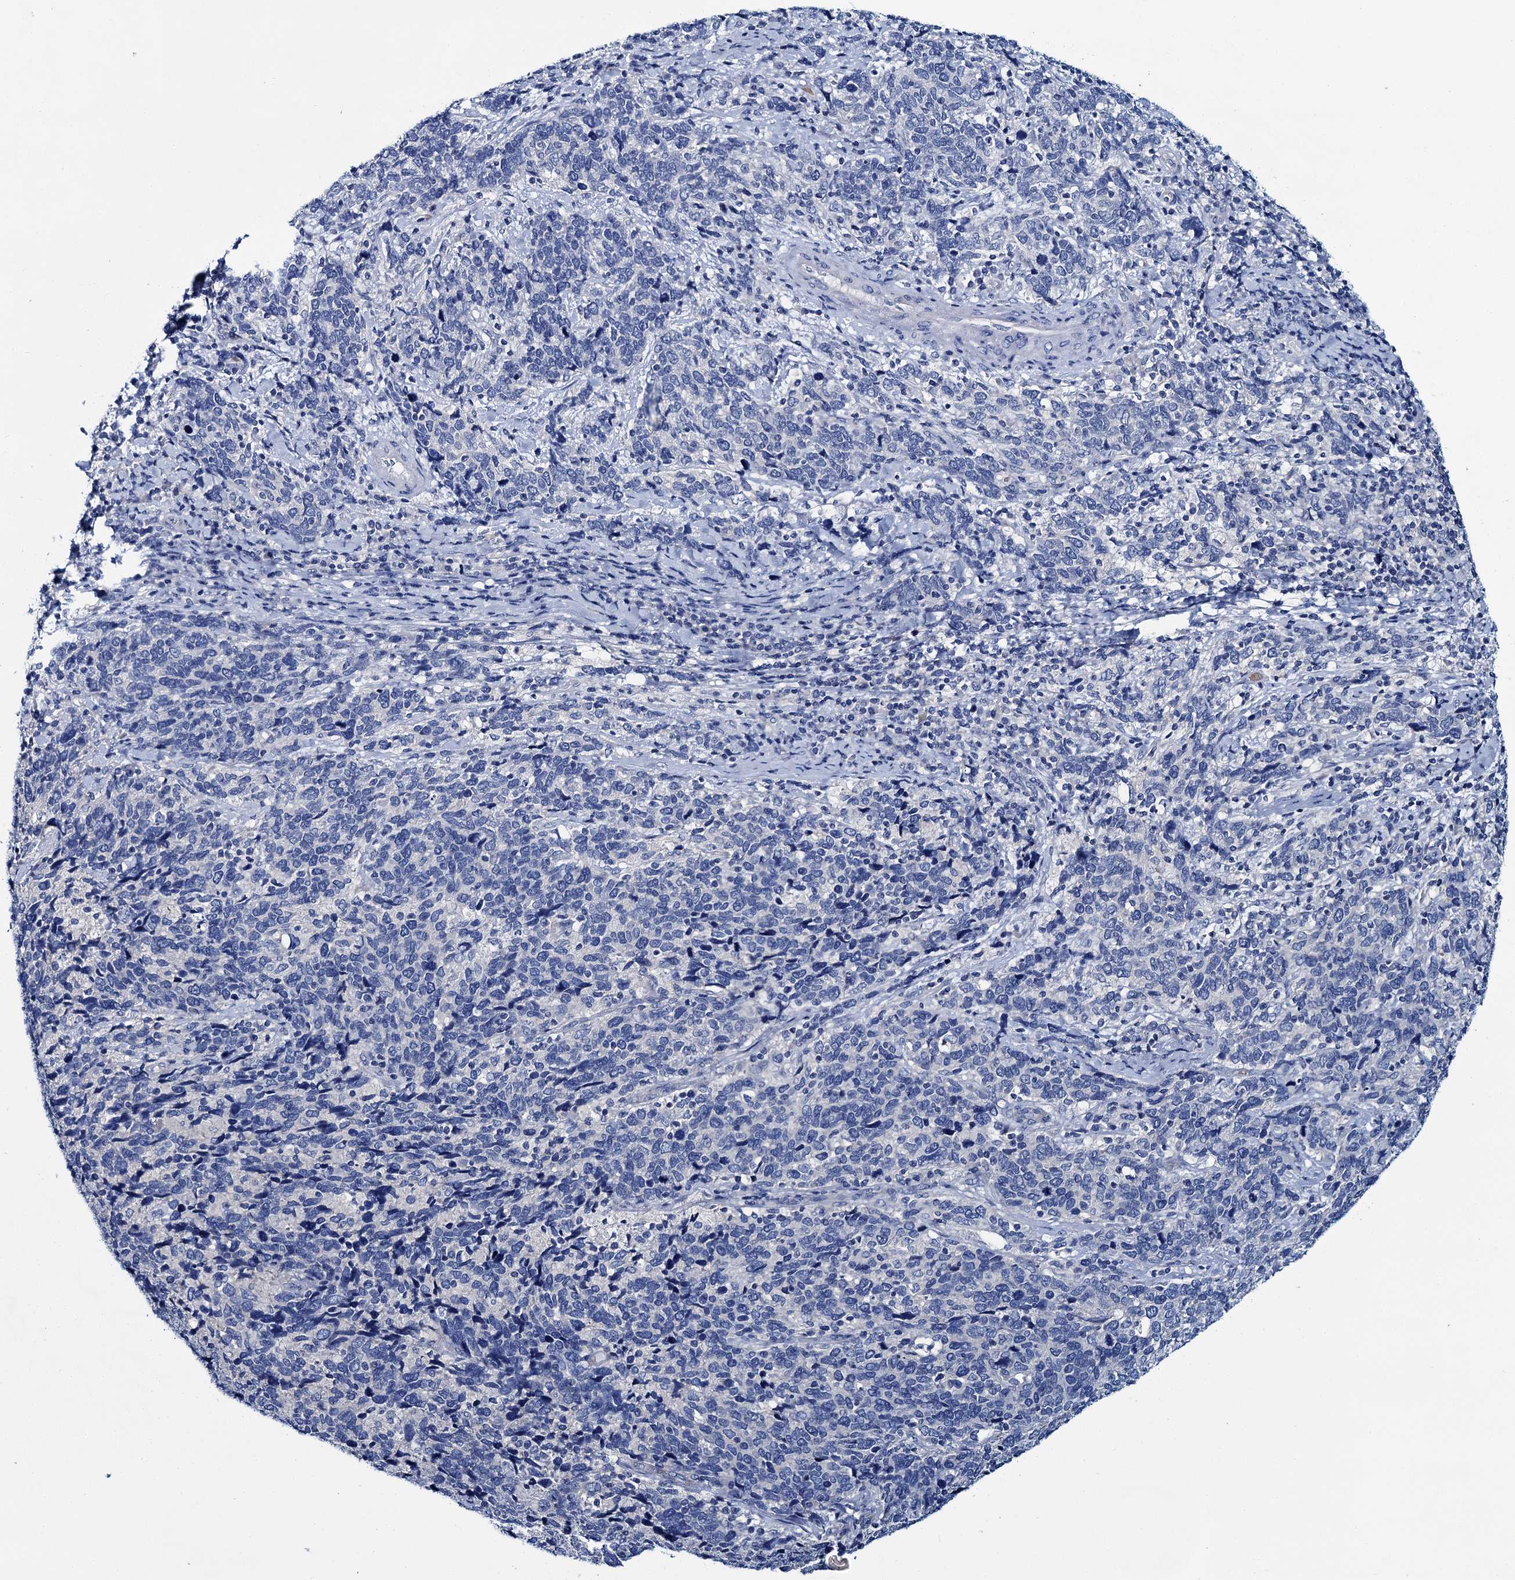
{"staining": {"intensity": "negative", "quantity": "none", "location": "none"}, "tissue": "cervical cancer", "cell_type": "Tumor cells", "image_type": "cancer", "snomed": [{"axis": "morphology", "description": "Squamous cell carcinoma, NOS"}, {"axis": "topography", "description": "Cervix"}], "caption": "Immunohistochemistry (IHC) histopathology image of neoplastic tissue: cervical squamous cell carcinoma stained with DAB (3,3'-diaminobenzidine) displays no significant protein positivity in tumor cells. (Stains: DAB (3,3'-diaminobenzidine) immunohistochemistry (IHC) with hematoxylin counter stain, Microscopy: brightfield microscopy at high magnification).", "gene": "ATG2A", "patient": {"sex": "female", "age": 41}}